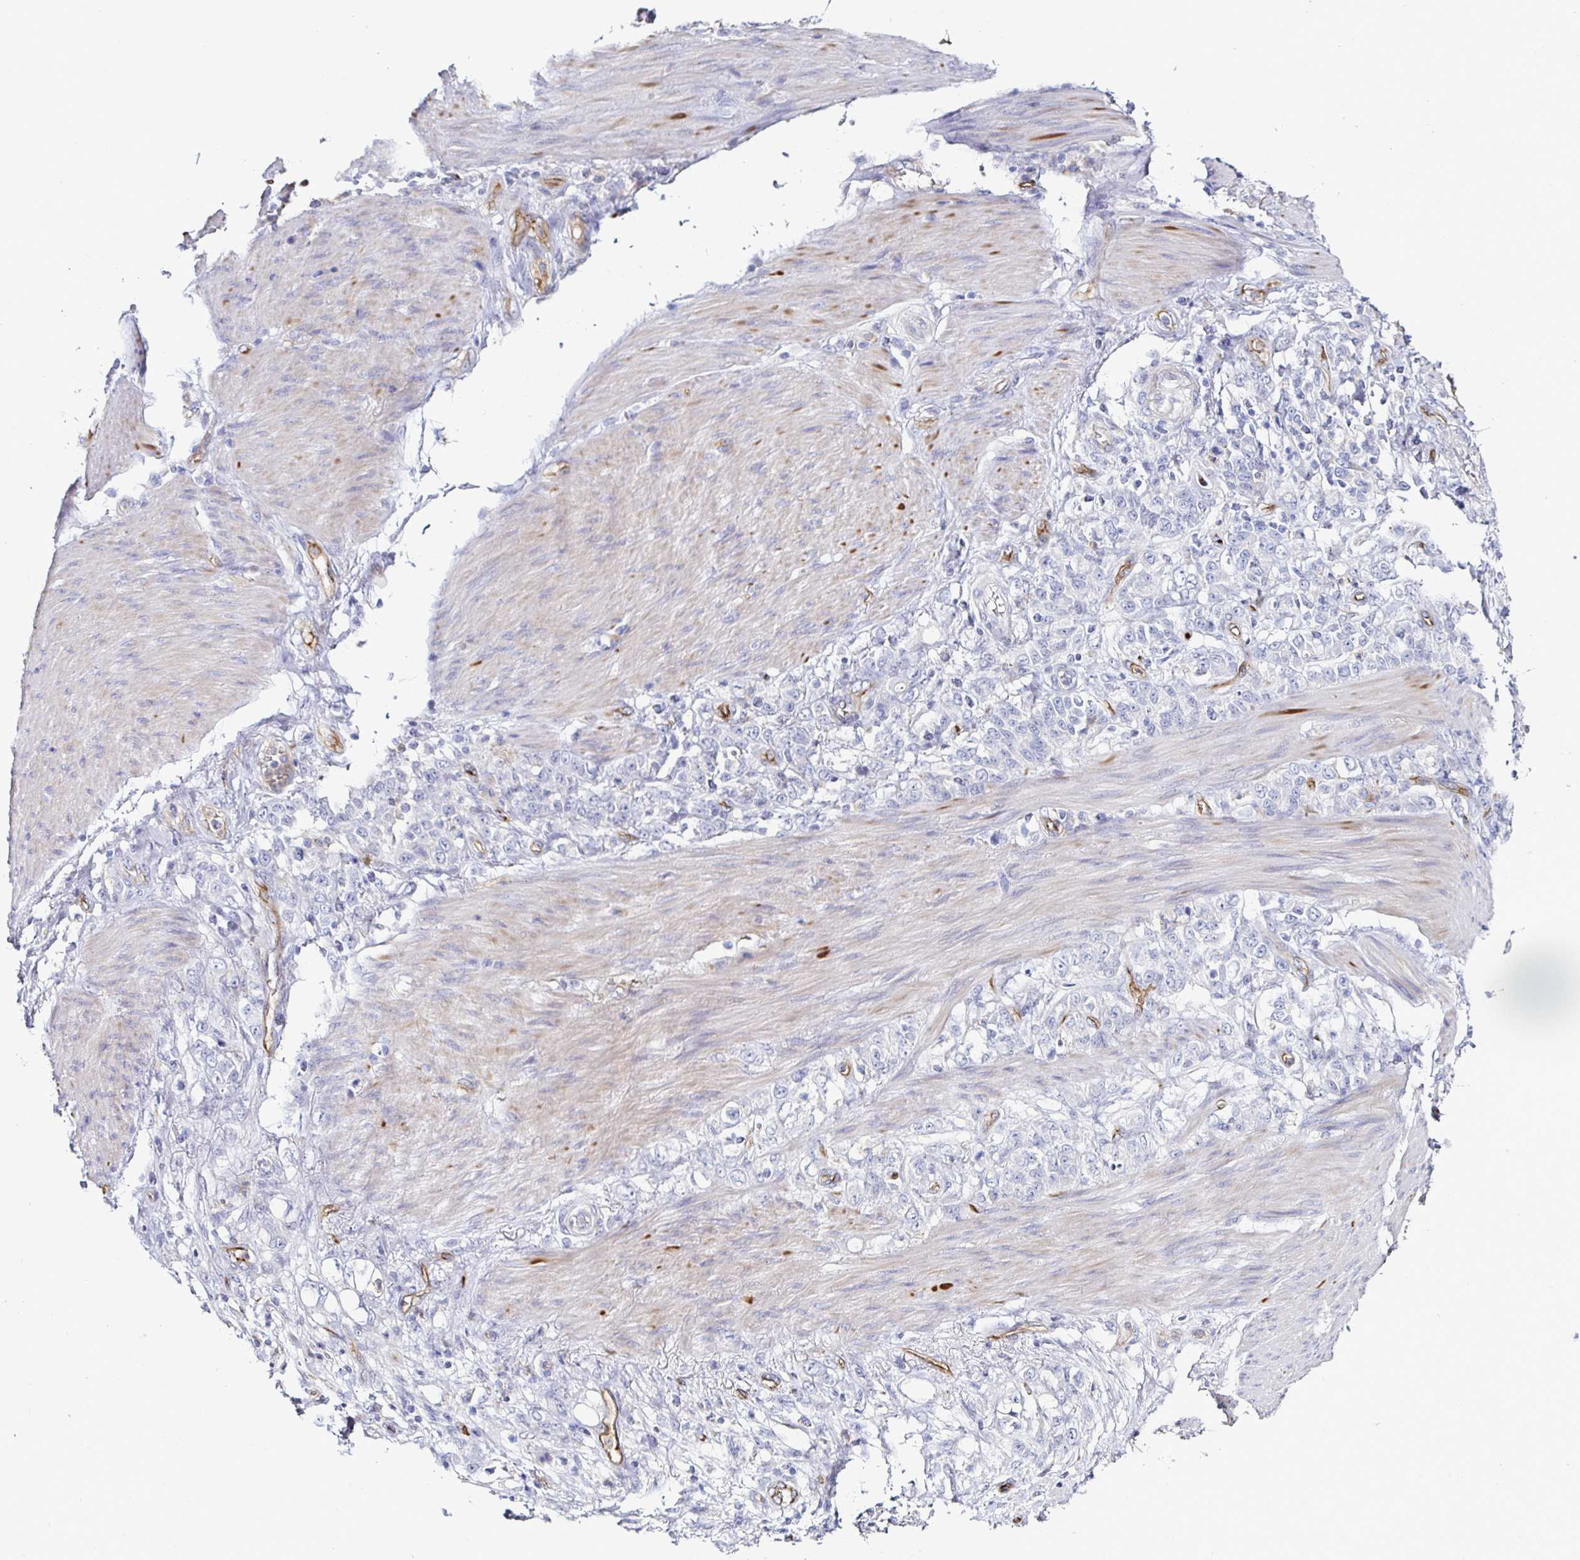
{"staining": {"intensity": "negative", "quantity": "none", "location": "none"}, "tissue": "stomach cancer", "cell_type": "Tumor cells", "image_type": "cancer", "snomed": [{"axis": "morphology", "description": "Adenocarcinoma, NOS"}, {"axis": "topography", "description": "Stomach"}], "caption": "This photomicrograph is of adenocarcinoma (stomach) stained with immunohistochemistry (IHC) to label a protein in brown with the nuclei are counter-stained blue. There is no positivity in tumor cells.", "gene": "ACSBG2", "patient": {"sex": "female", "age": 79}}